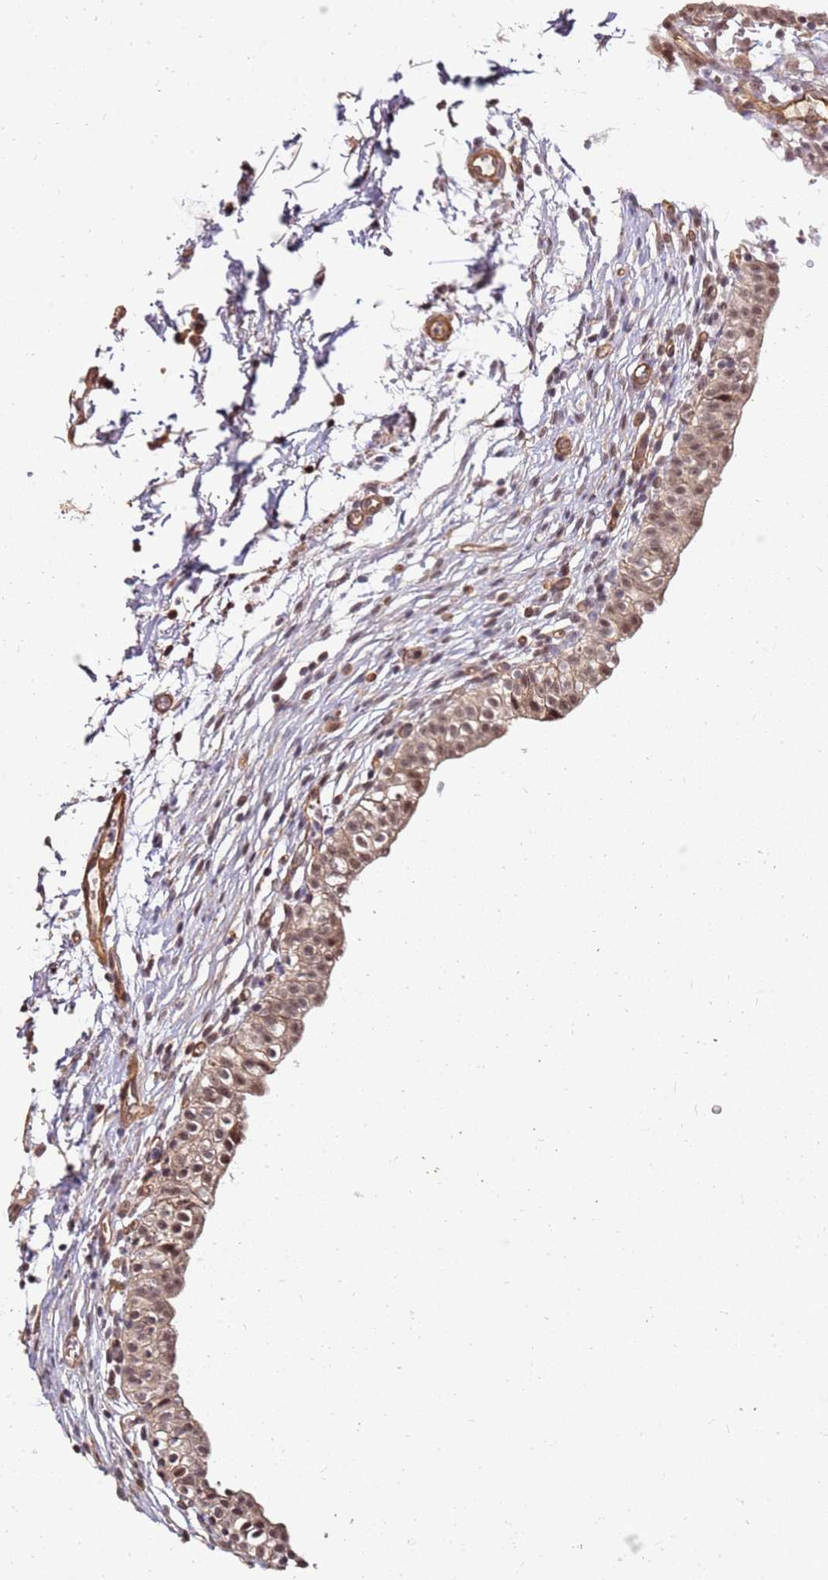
{"staining": {"intensity": "moderate", "quantity": ">75%", "location": "cytoplasmic/membranous,nuclear"}, "tissue": "urinary bladder", "cell_type": "Urothelial cells", "image_type": "normal", "snomed": [{"axis": "morphology", "description": "Normal tissue, NOS"}, {"axis": "topography", "description": "Urinary bladder"}, {"axis": "topography", "description": "Peripheral nerve tissue"}], "caption": "Urinary bladder was stained to show a protein in brown. There is medium levels of moderate cytoplasmic/membranous,nuclear positivity in approximately >75% of urothelial cells. The protein of interest is stained brown, and the nuclei are stained in blue (DAB IHC with brightfield microscopy, high magnification).", "gene": "ST18", "patient": {"sex": "male", "age": 55}}